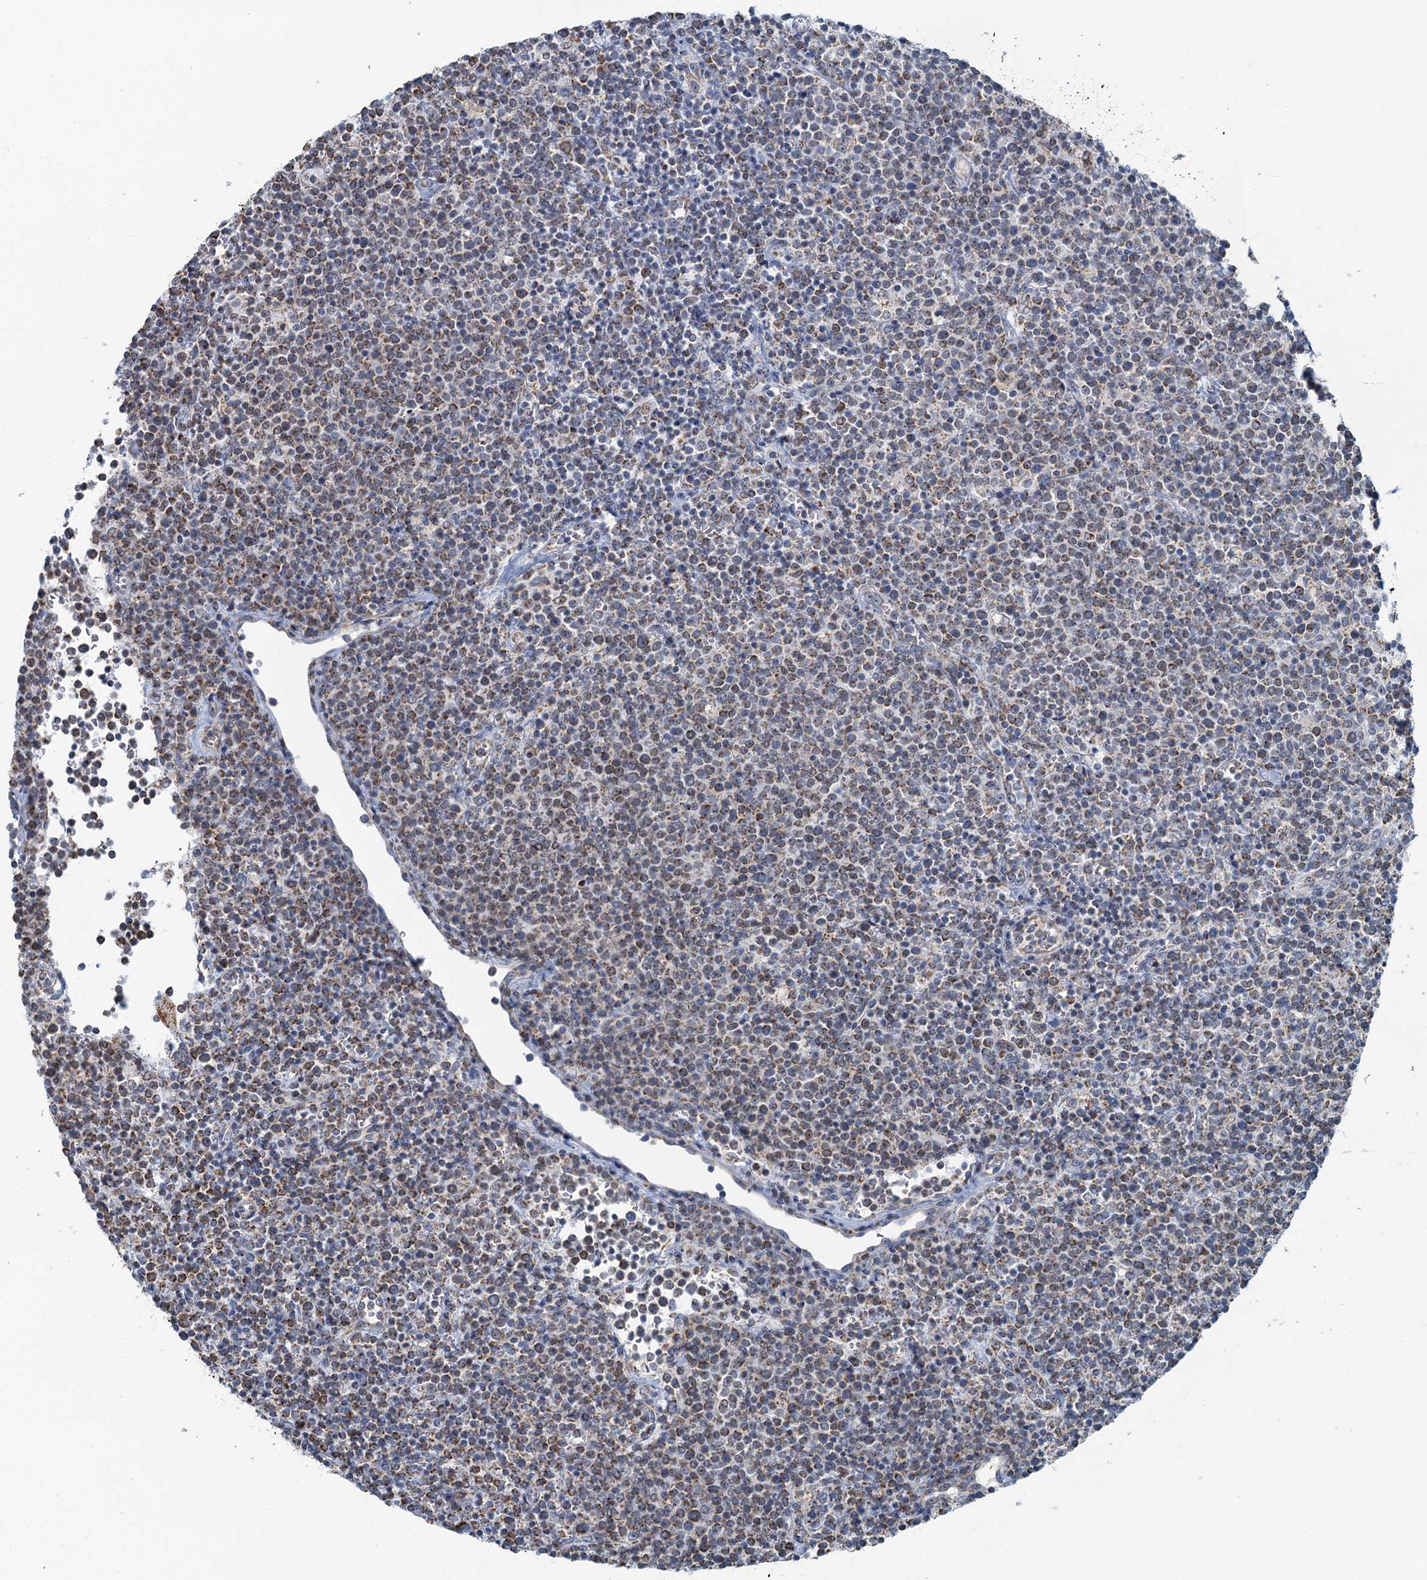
{"staining": {"intensity": "weak", "quantity": "25%-75%", "location": "cytoplasmic/membranous"}, "tissue": "lymphoma", "cell_type": "Tumor cells", "image_type": "cancer", "snomed": [{"axis": "morphology", "description": "Malignant lymphoma, non-Hodgkin's type, High grade"}, {"axis": "topography", "description": "Lymph node"}], "caption": "Immunohistochemical staining of human malignant lymphoma, non-Hodgkin's type (high-grade) exhibits low levels of weak cytoplasmic/membranous positivity in approximately 25%-75% of tumor cells.", "gene": "RAD9B", "patient": {"sex": "male", "age": 61}}